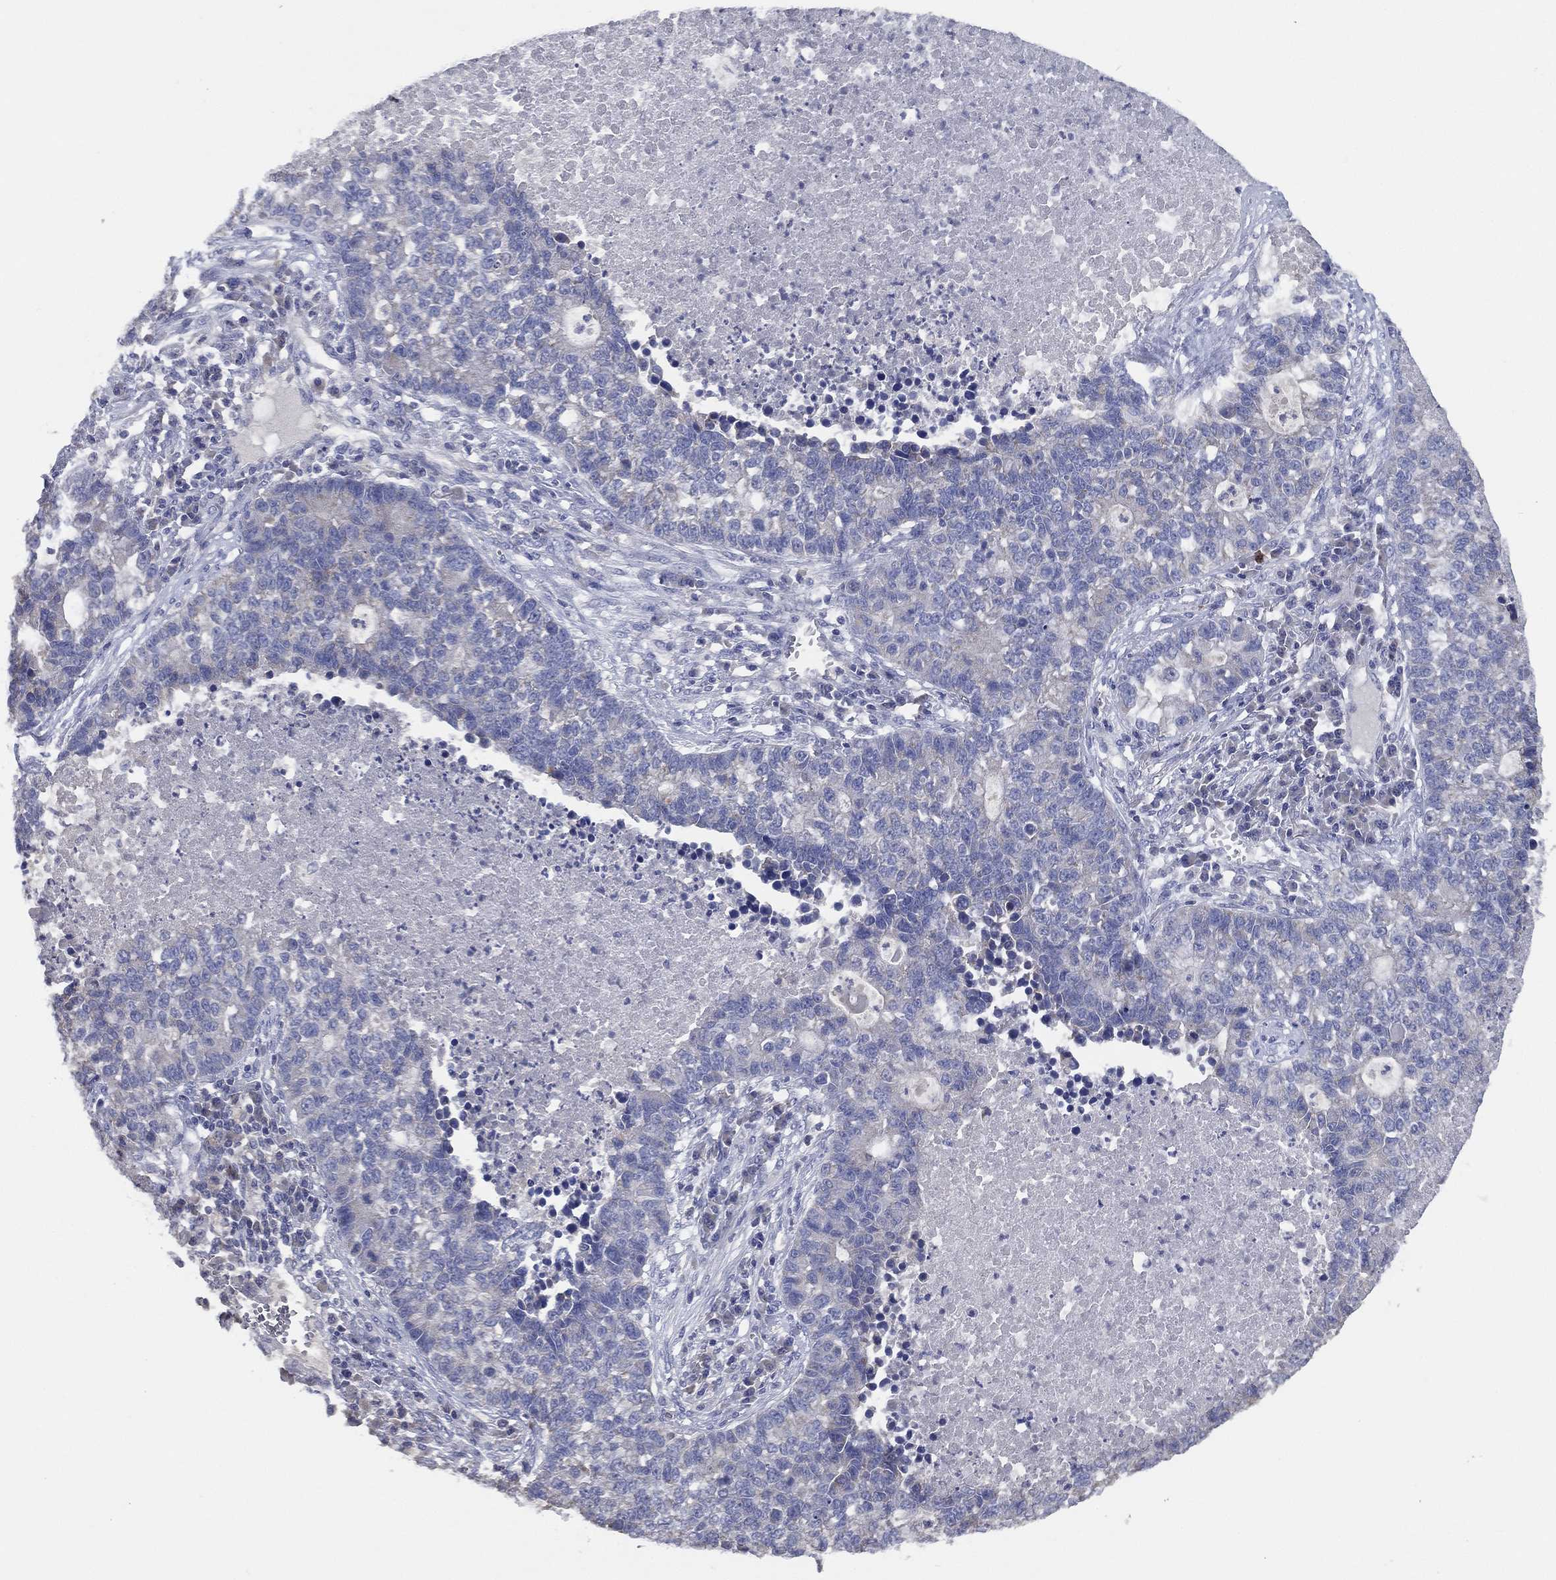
{"staining": {"intensity": "negative", "quantity": "none", "location": "none"}, "tissue": "lung cancer", "cell_type": "Tumor cells", "image_type": "cancer", "snomed": [{"axis": "morphology", "description": "Adenocarcinoma, NOS"}, {"axis": "topography", "description": "Lung"}], "caption": "Adenocarcinoma (lung) was stained to show a protein in brown. There is no significant staining in tumor cells.", "gene": "TFAP2A", "patient": {"sex": "male", "age": 57}}